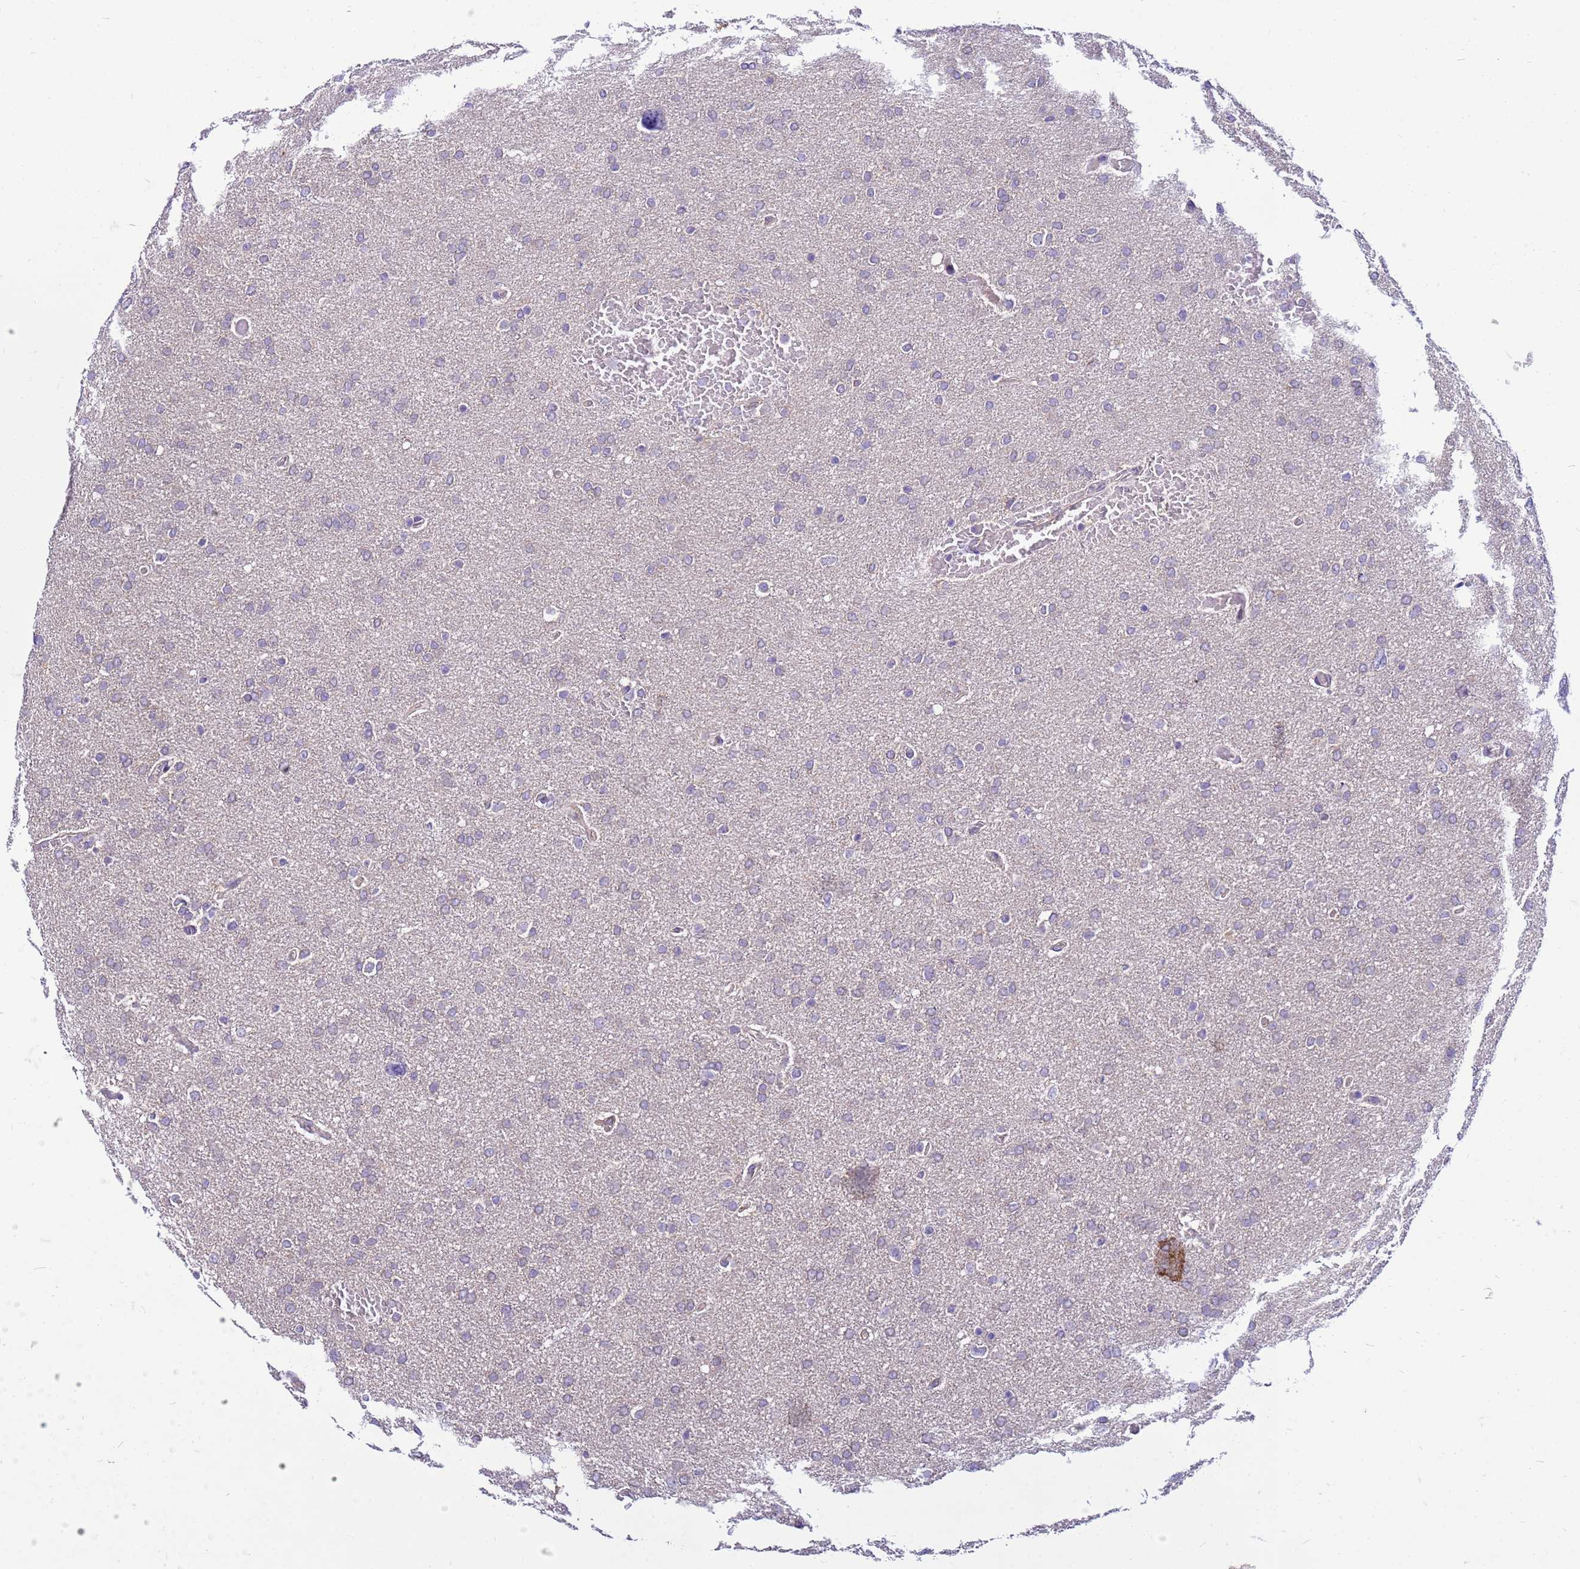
{"staining": {"intensity": "negative", "quantity": "none", "location": "none"}, "tissue": "glioma", "cell_type": "Tumor cells", "image_type": "cancer", "snomed": [{"axis": "morphology", "description": "Glioma, malignant, High grade"}, {"axis": "topography", "description": "Cerebral cortex"}], "caption": "Immunohistochemistry (IHC) histopathology image of human high-grade glioma (malignant) stained for a protein (brown), which shows no positivity in tumor cells.", "gene": "PKD1", "patient": {"sex": "female", "age": 36}}